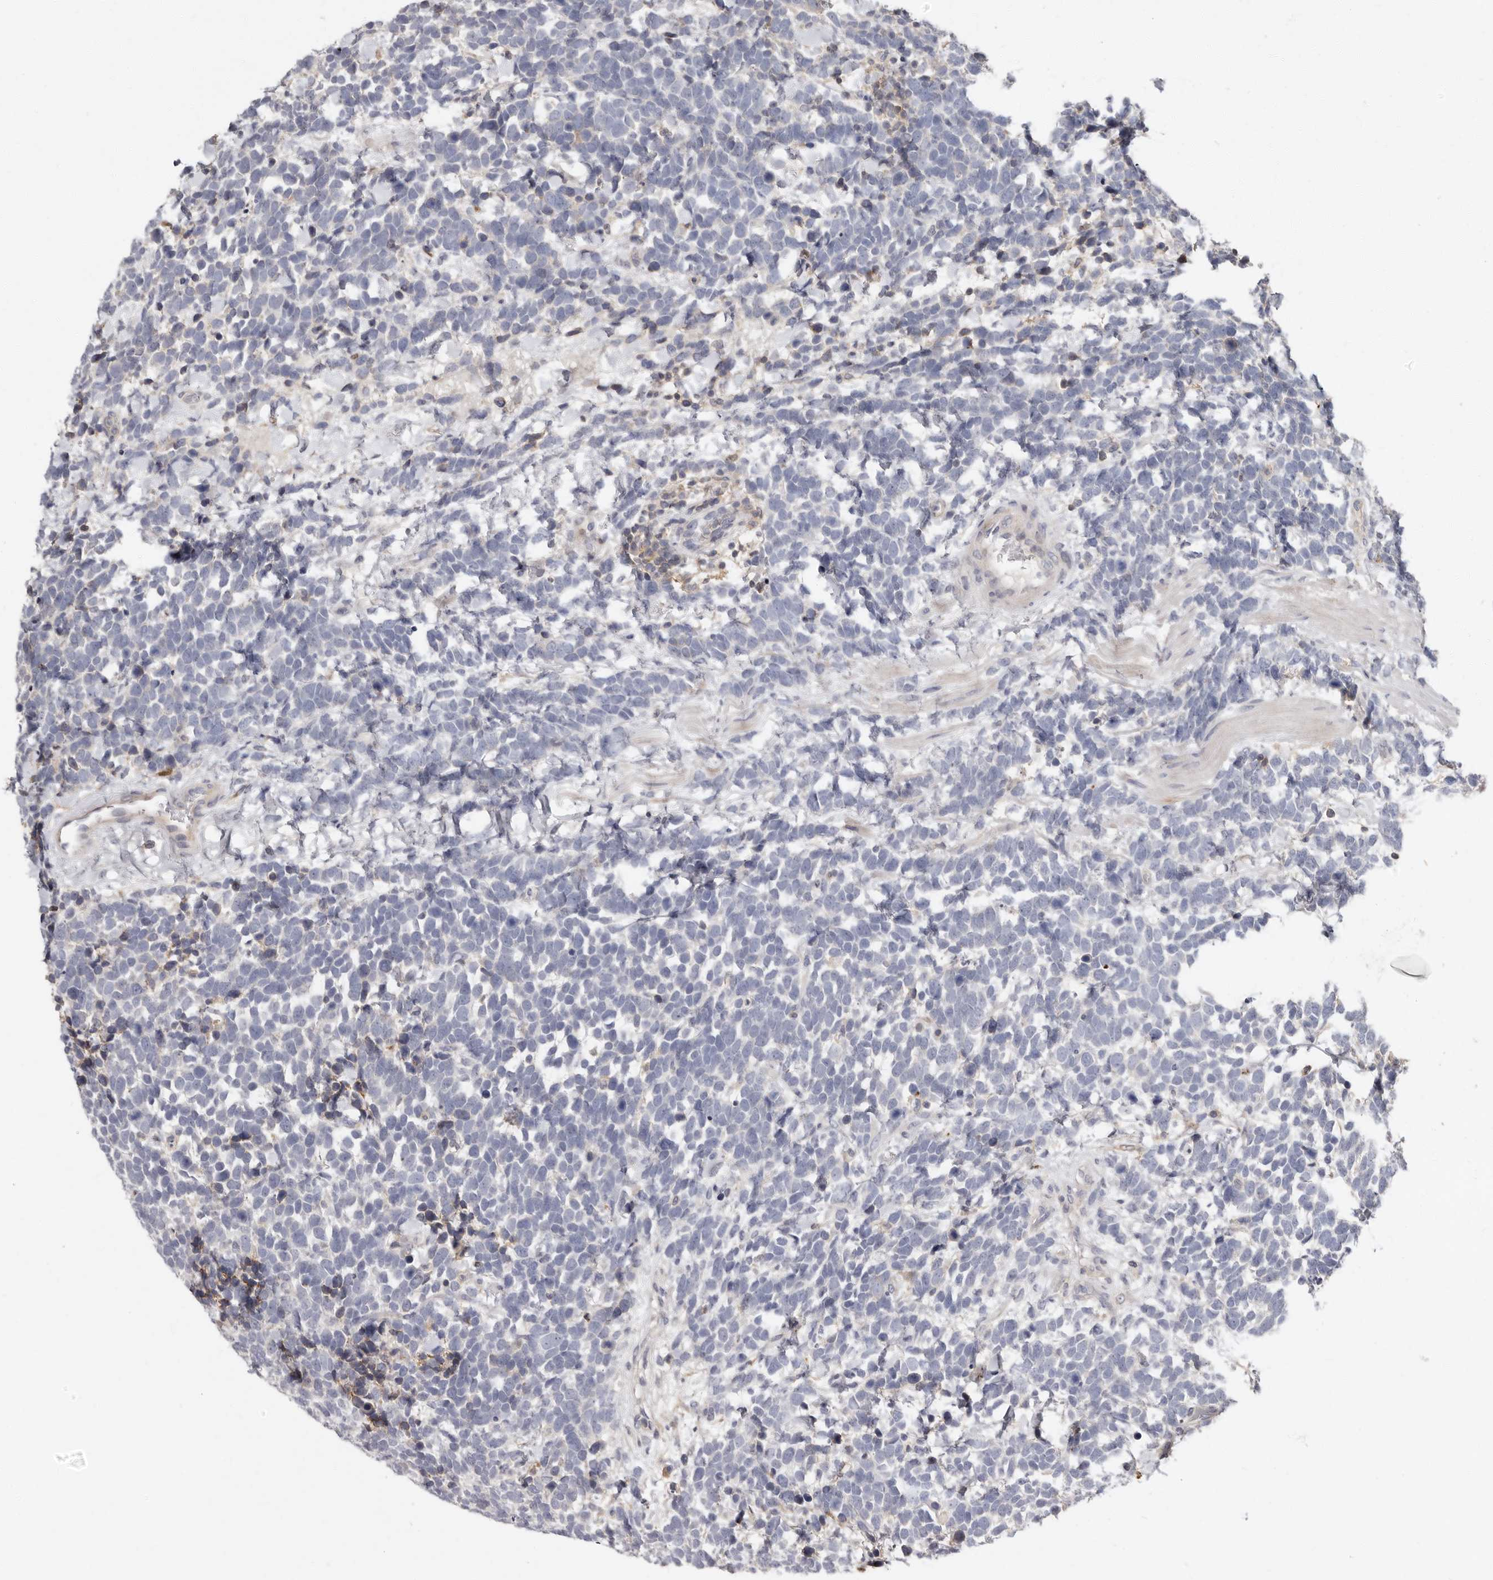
{"staining": {"intensity": "negative", "quantity": "none", "location": "none"}, "tissue": "urothelial cancer", "cell_type": "Tumor cells", "image_type": "cancer", "snomed": [{"axis": "morphology", "description": "Urothelial carcinoma, High grade"}, {"axis": "topography", "description": "Urinary bladder"}], "caption": "There is no significant expression in tumor cells of urothelial cancer.", "gene": "KIF26B", "patient": {"sex": "female", "age": 82}}